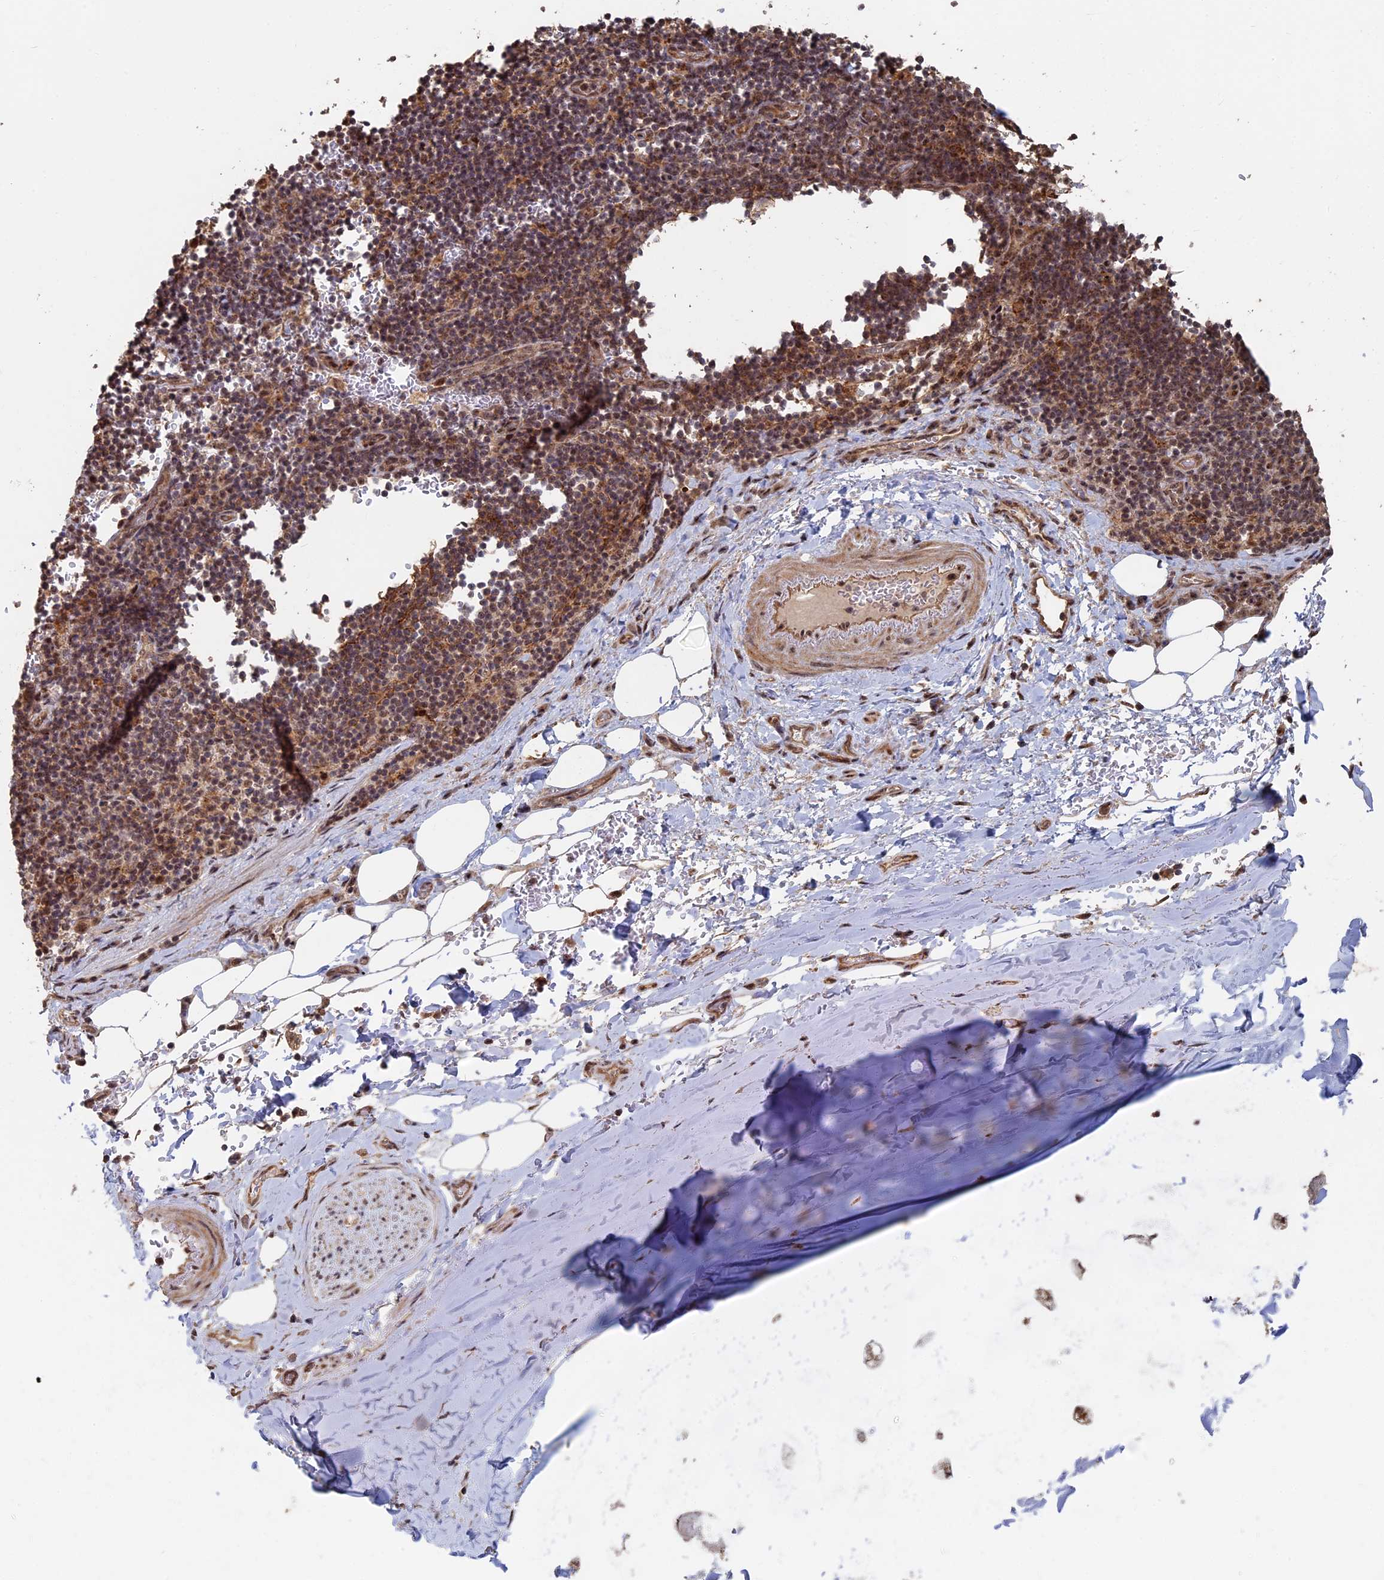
{"staining": {"intensity": "negative", "quantity": "none", "location": "none"}, "tissue": "adipose tissue", "cell_type": "Adipocytes", "image_type": "normal", "snomed": [{"axis": "morphology", "description": "Normal tissue, NOS"}, {"axis": "topography", "description": "Lymph node"}, {"axis": "topography", "description": "Cartilage tissue"}, {"axis": "topography", "description": "Bronchus"}], "caption": "An immunohistochemistry photomicrograph of unremarkable adipose tissue is shown. There is no staining in adipocytes of adipose tissue. Brightfield microscopy of immunohistochemistry stained with DAB (brown) and hematoxylin (blue), captured at high magnification.", "gene": "KIAA1328", "patient": {"sex": "male", "age": 63}}